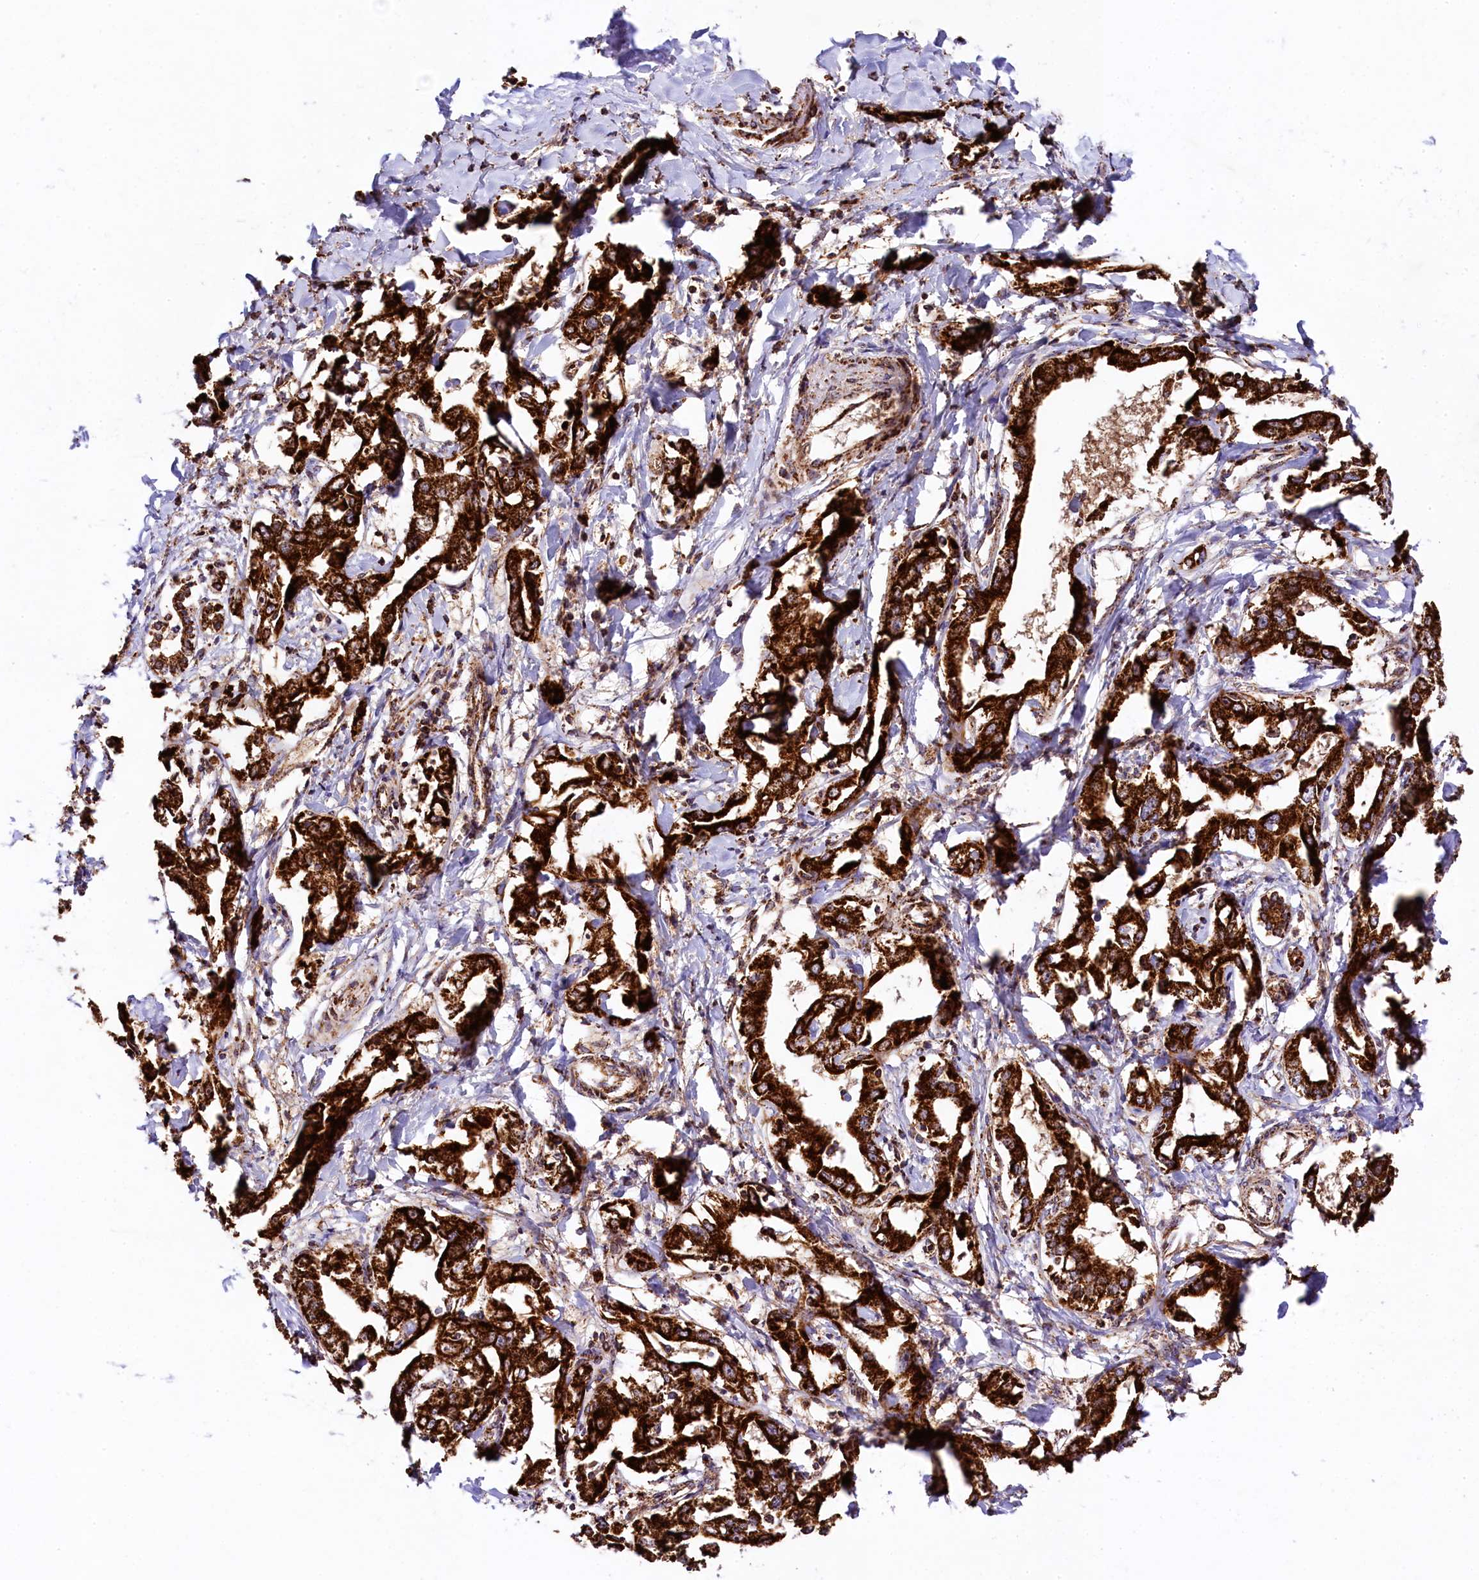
{"staining": {"intensity": "strong", "quantity": ">75%", "location": "cytoplasmic/membranous"}, "tissue": "liver cancer", "cell_type": "Tumor cells", "image_type": "cancer", "snomed": [{"axis": "morphology", "description": "Cholangiocarcinoma"}, {"axis": "topography", "description": "Liver"}], "caption": "Protein expression analysis of human liver cancer reveals strong cytoplasmic/membranous positivity in approximately >75% of tumor cells.", "gene": "CLYBL", "patient": {"sex": "male", "age": 59}}